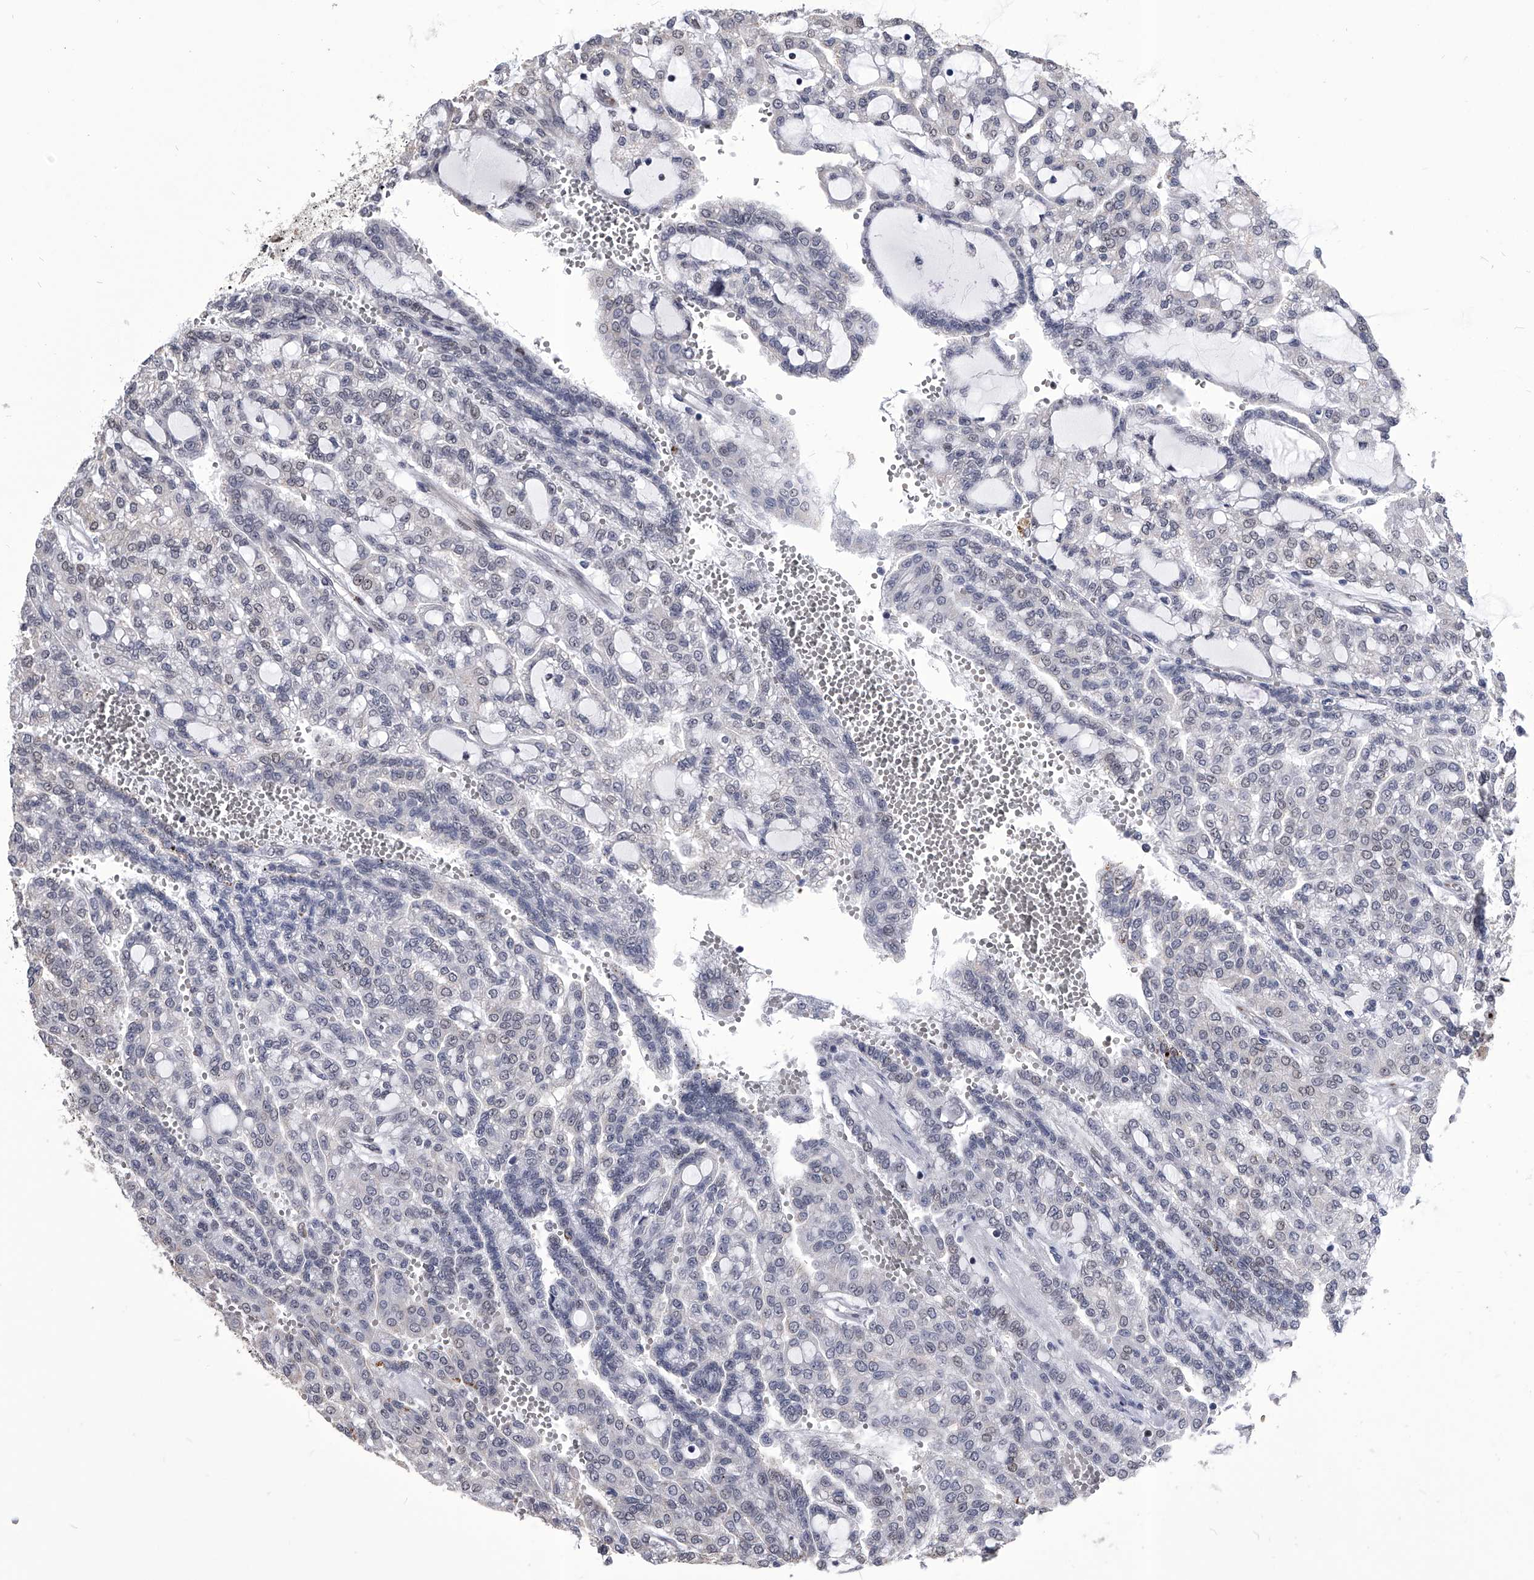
{"staining": {"intensity": "negative", "quantity": "none", "location": "none"}, "tissue": "renal cancer", "cell_type": "Tumor cells", "image_type": "cancer", "snomed": [{"axis": "morphology", "description": "Adenocarcinoma, NOS"}, {"axis": "topography", "description": "Kidney"}], "caption": "High magnification brightfield microscopy of renal cancer stained with DAB (brown) and counterstained with hematoxylin (blue): tumor cells show no significant positivity. (DAB (3,3'-diaminobenzidine) immunohistochemistry (IHC) visualized using brightfield microscopy, high magnification).", "gene": "CMTR1", "patient": {"sex": "male", "age": 63}}